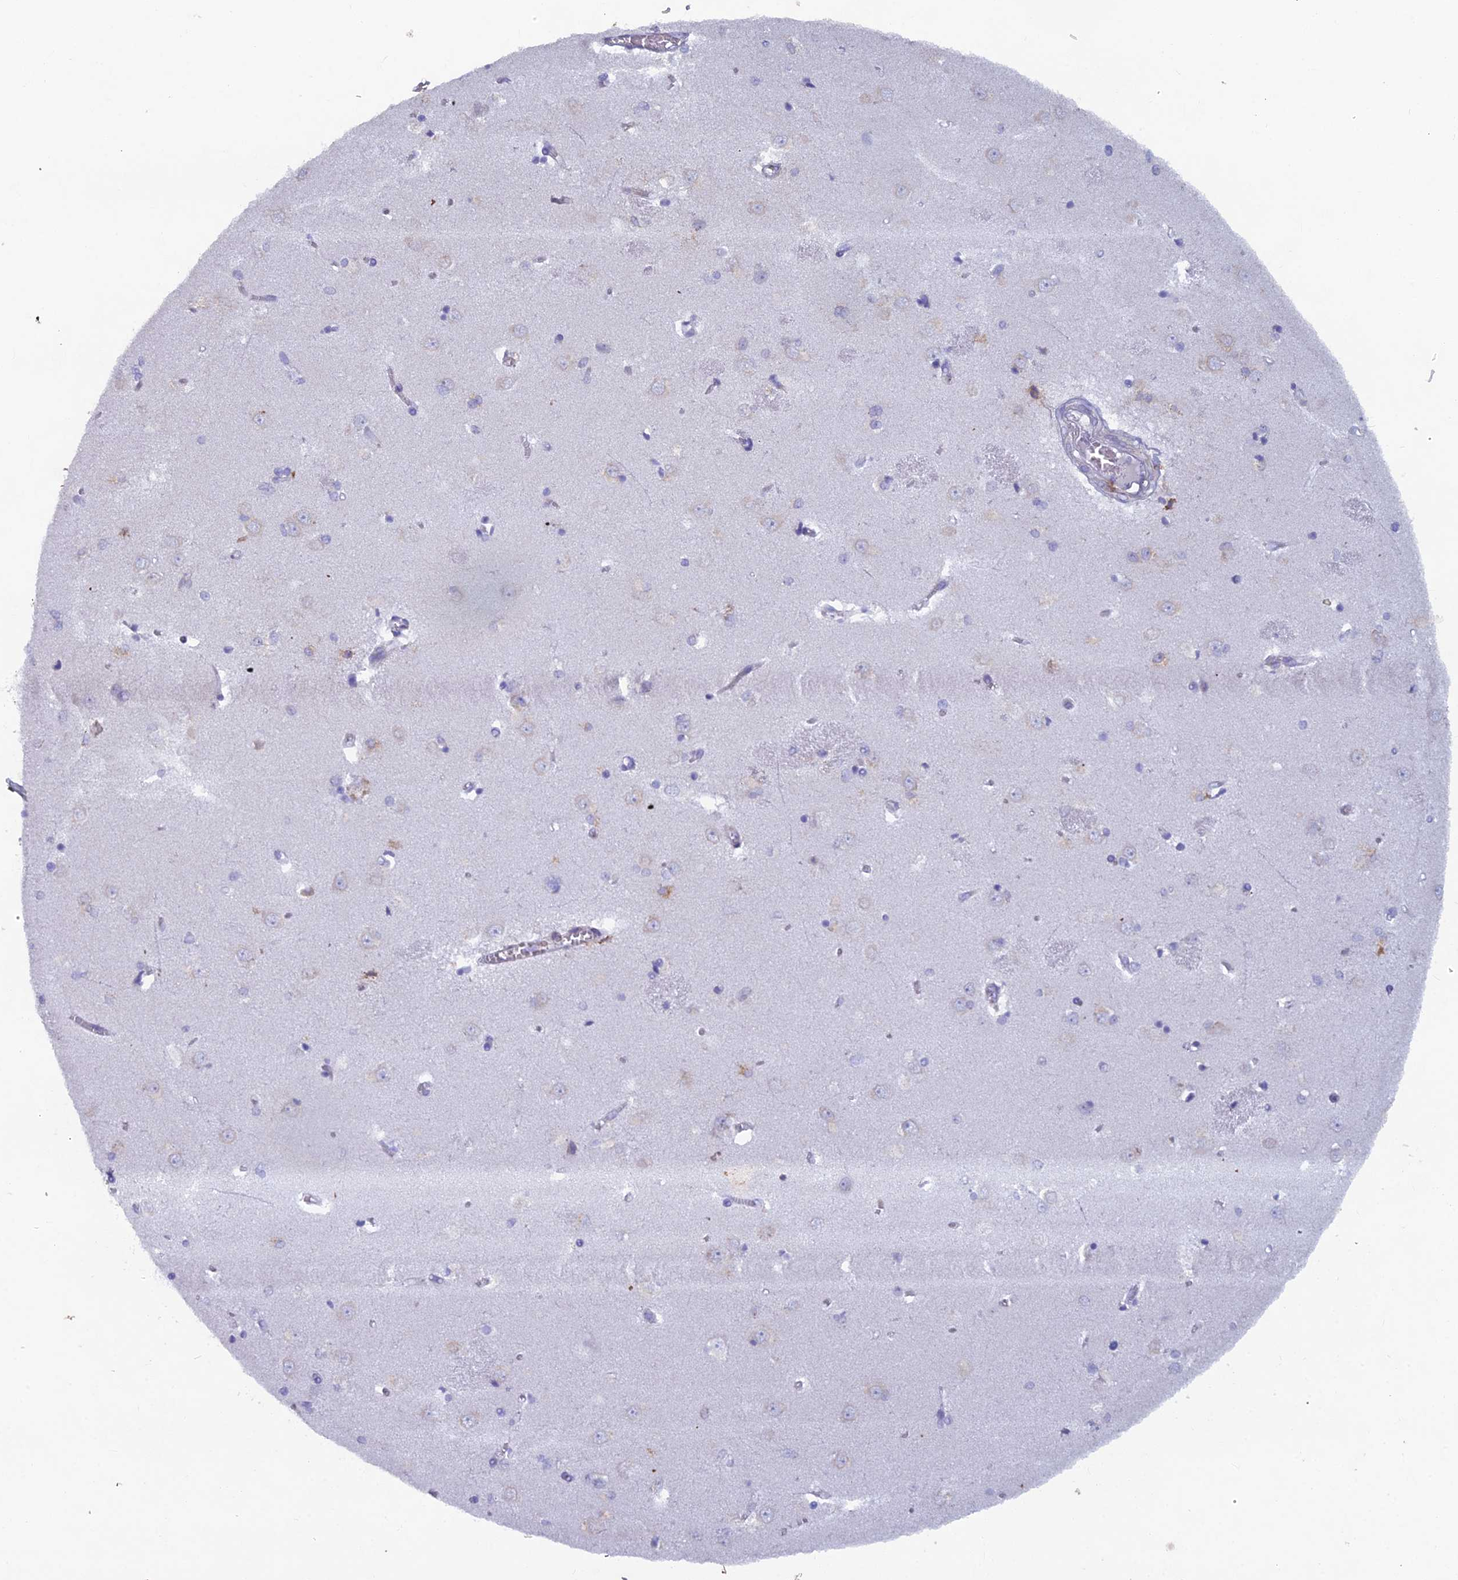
{"staining": {"intensity": "negative", "quantity": "none", "location": "none"}, "tissue": "caudate", "cell_type": "Glial cells", "image_type": "normal", "snomed": [{"axis": "morphology", "description": "Normal tissue, NOS"}, {"axis": "topography", "description": "Lateral ventricle wall"}], "caption": "Caudate stained for a protein using IHC demonstrates no staining glial cells.", "gene": "ABI3BP", "patient": {"sex": "male", "age": 37}}